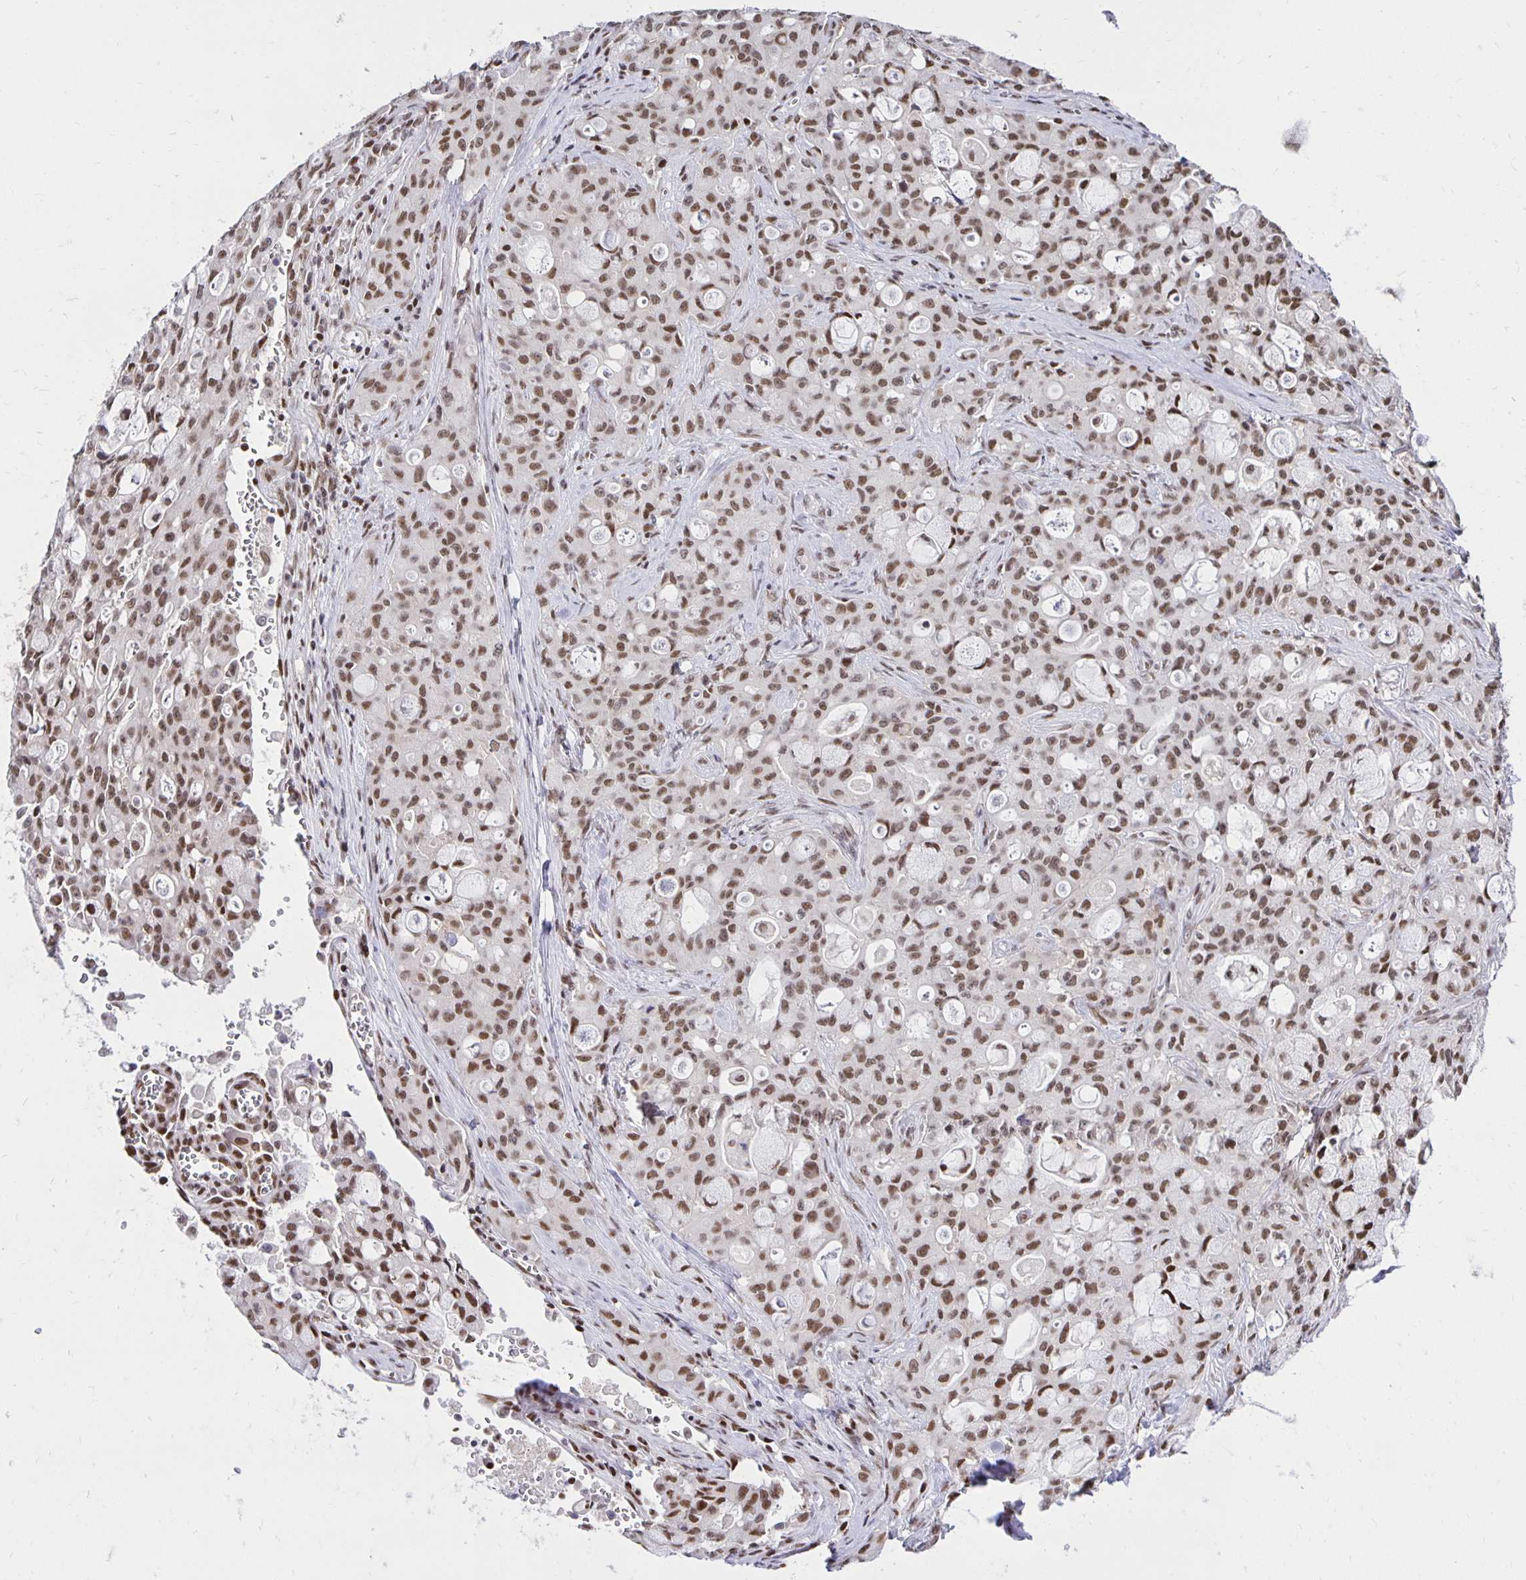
{"staining": {"intensity": "moderate", "quantity": ">75%", "location": "nuclear"}, "tissue": "lung cancer", "cell_type": "Tumor cells", "image_type": "cancer", "snomed": [{"axis": "morphology", "description": "Adenocarcinoma, NOS"}, {"axis": "topography", "description": "Lung"}], "caption": "Protein expression analysis of lung cancer (adenocarcinoma) reveals moderate nuclear staining in approximately >75% of tumor cells.", "gene": "ZNF579", "patient": {"sex": "female", "age": 44}}